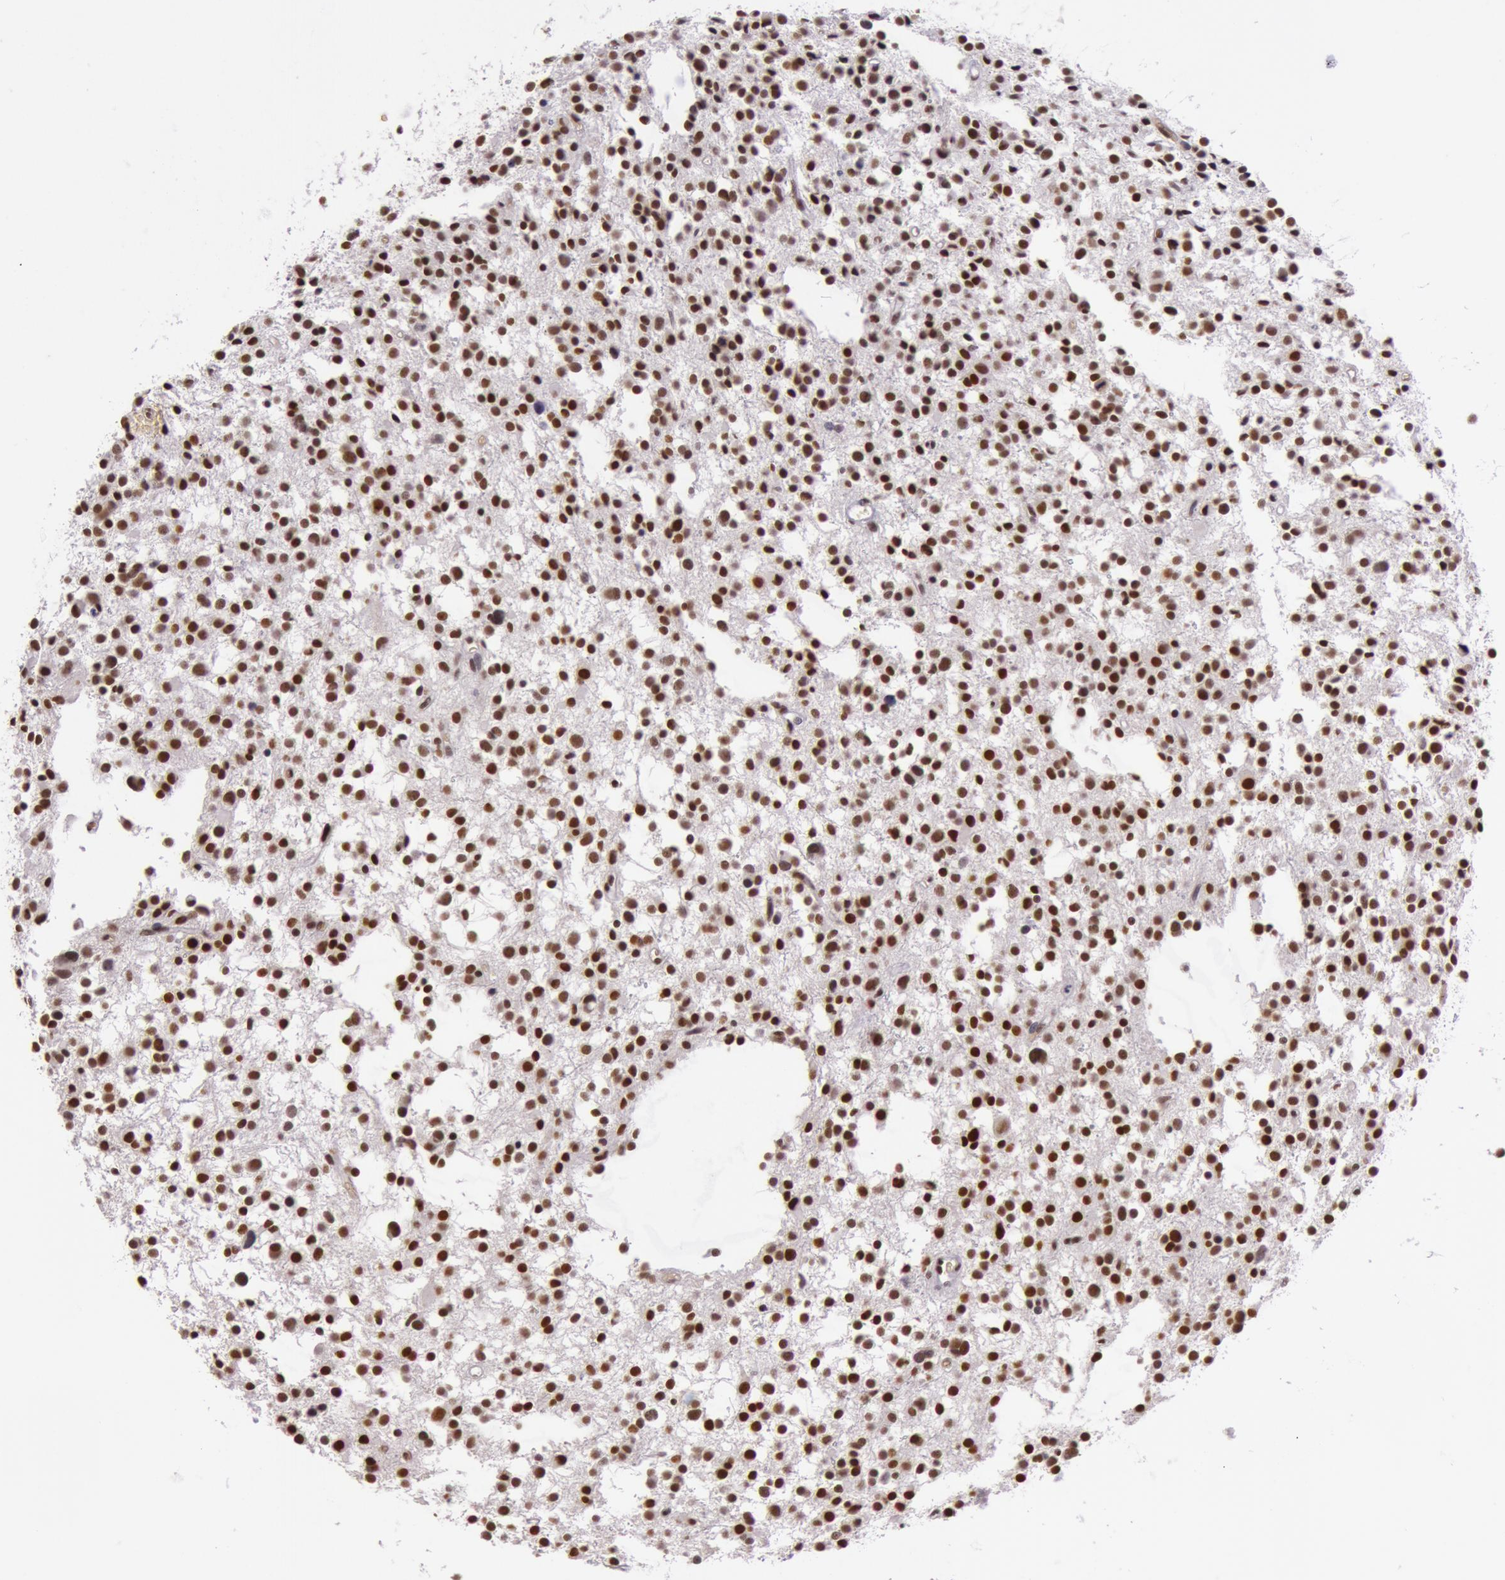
{"staining": {"intensity": "strong", "quantity": ">75%", "location": "nuclear"}, "tissue": "glioma", "cell_type": "Tumor cells", "image_type": "cancer", "snomed": [{"axis": "morphology", "description": "Glioma, malignant, Low grade"}, {"axis": "topography", "description": "Brain"}], "caption": "There is high levels of strong nuclear staining in tumor cells of malignant glioma (low-grade), as demonstrated by immunohistochemical staining (brown color).", "gene": "NBN", "patient": {"sex": "female", "age": 36}}